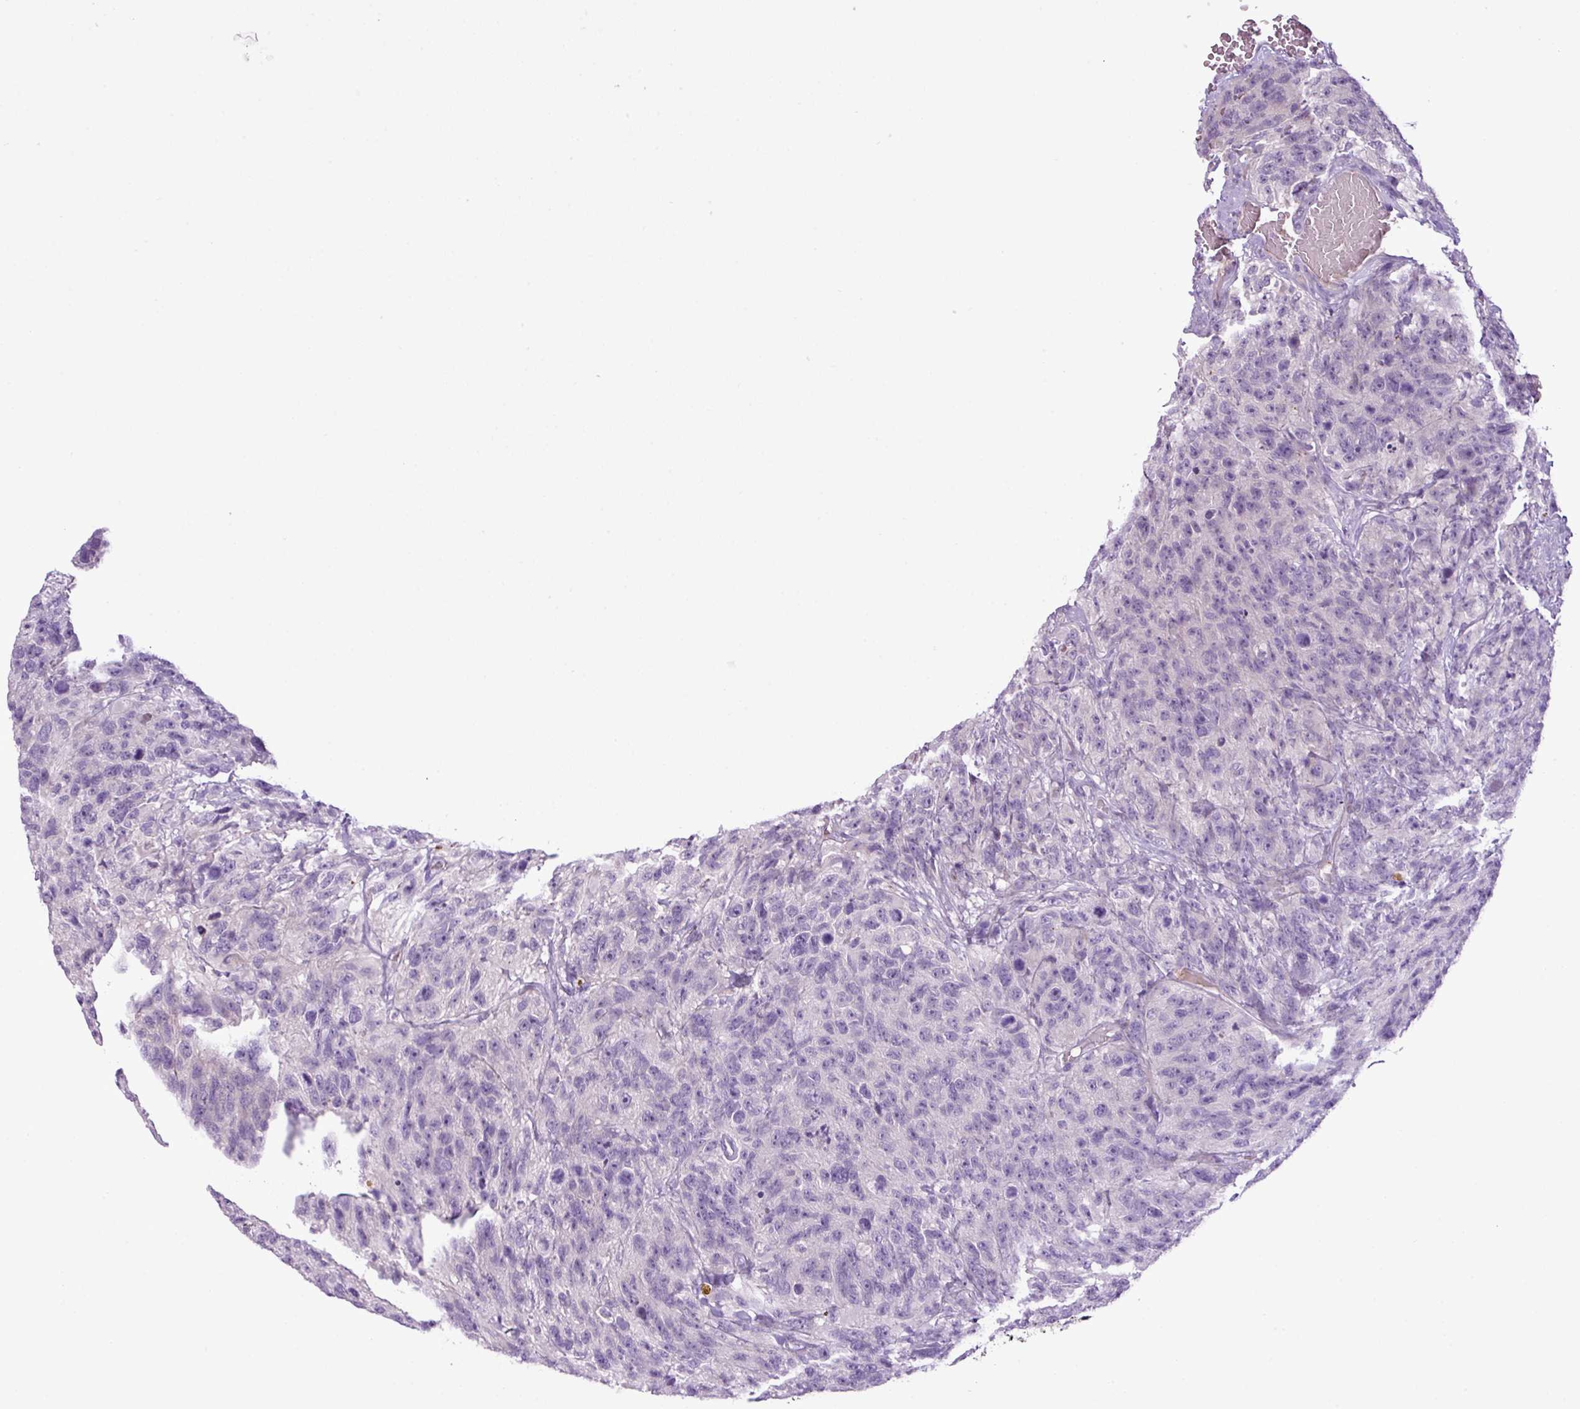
{"staining": {"intensity": "negative", "quantity": "none", "location": "none"}, "tissue": "glioma", "cell_type": "Tumor cells", "image_type": "cancer", "snomed": [{"axis": "morphology", "description": "Glioma, malignant, High grade"}, {"axis": "topography", "description": "Brain"}], "caption": "The immunohistochemistry image has no significant staining in tumor cells of high-grade glioma (malignant) tissue.", "gene": "DNAJB13", "patient": {"sex": "male", "age": 69}}